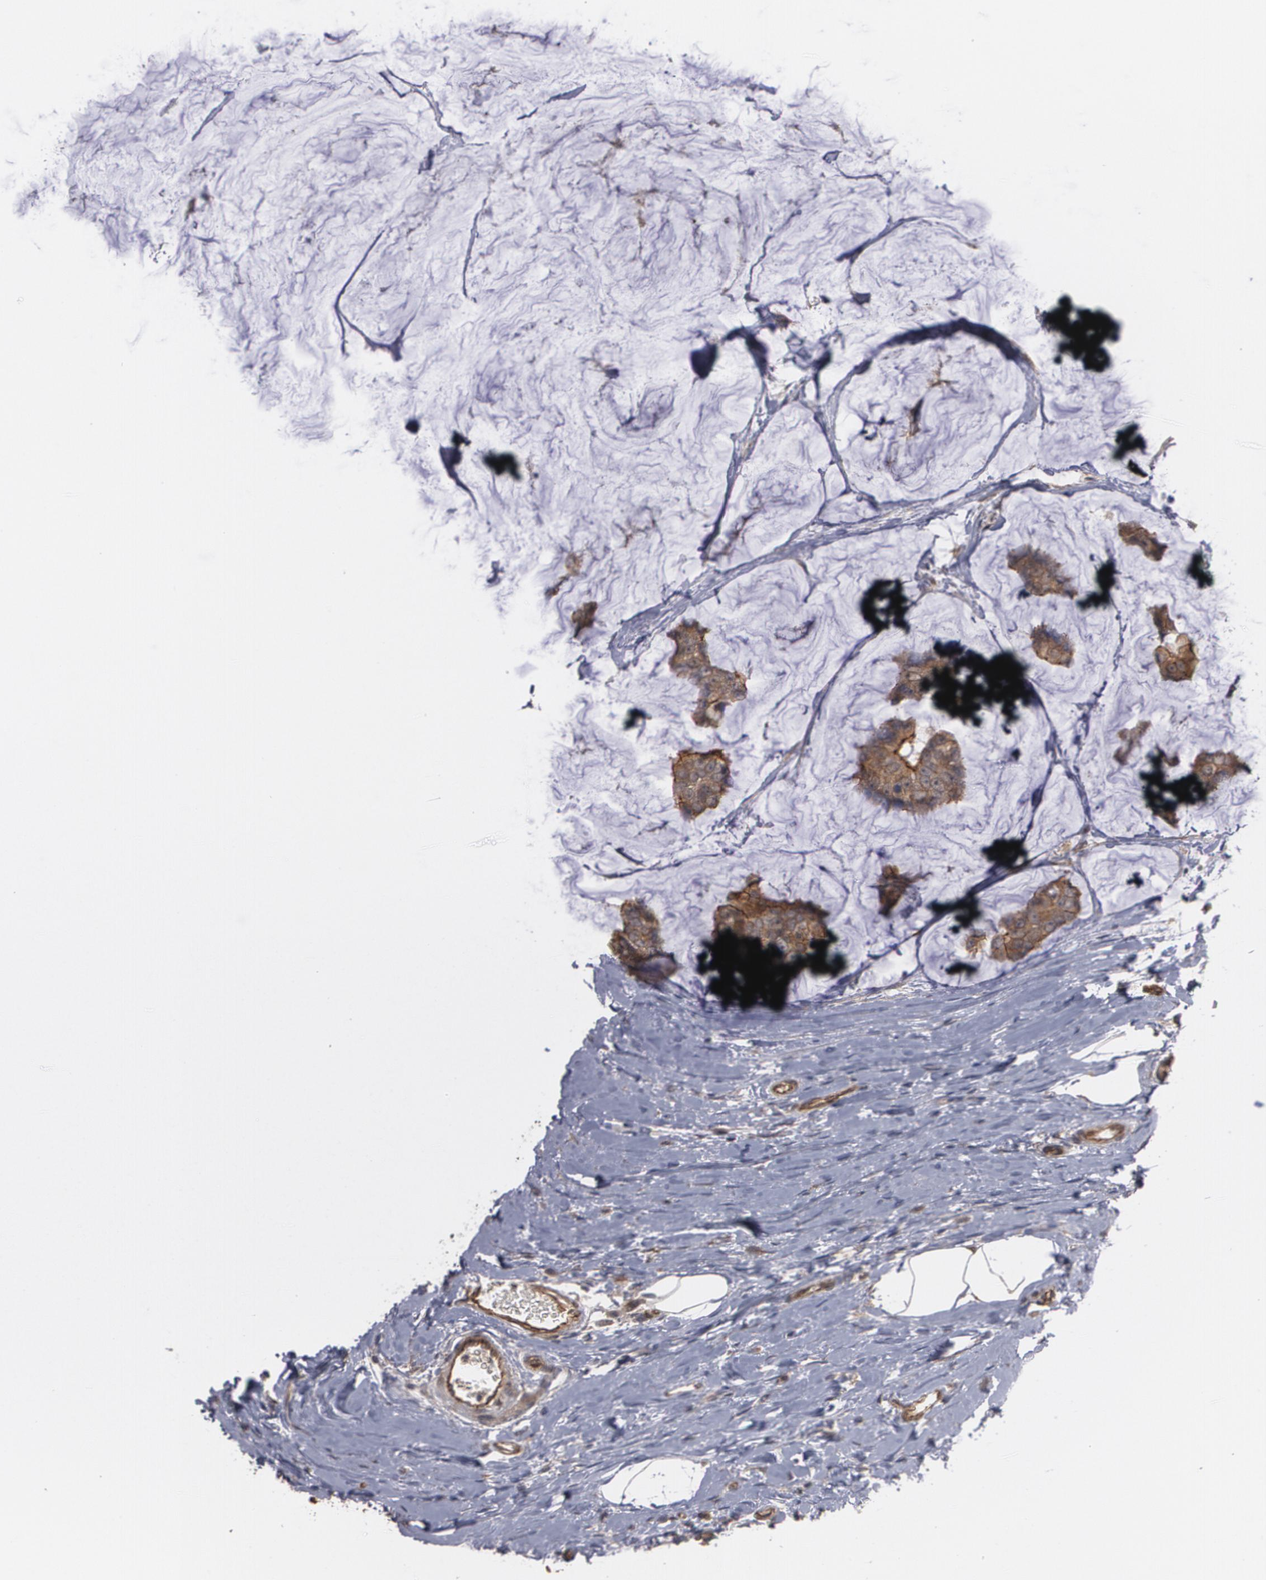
{"staining": {"intensity": "strong", "quantity": ">75%", "location": "cytoplasmic/membranous"}, "tissue": "breast cancer", "cell_type": "Tumor cells", "image_type": "cancer", "snomed": [{"axis": "morphology", "description": "Normal tissue, NOS"}, {"axis": "morphology", "description": "Duct carcinoma"}, {"axis": "topography", "description": "Breast"}], "caption": "Brown immunohistochemical staining in breast cancer displays strong cytoplasmic/membranous expression in approximately >75% of tumor cells. Using DAB (brown) and hematoxylin (blue) stains, captured at high magnification using brightfield microscopy.", "gene": "TJP1", "patient": {"sex": "female", "age": 50}}